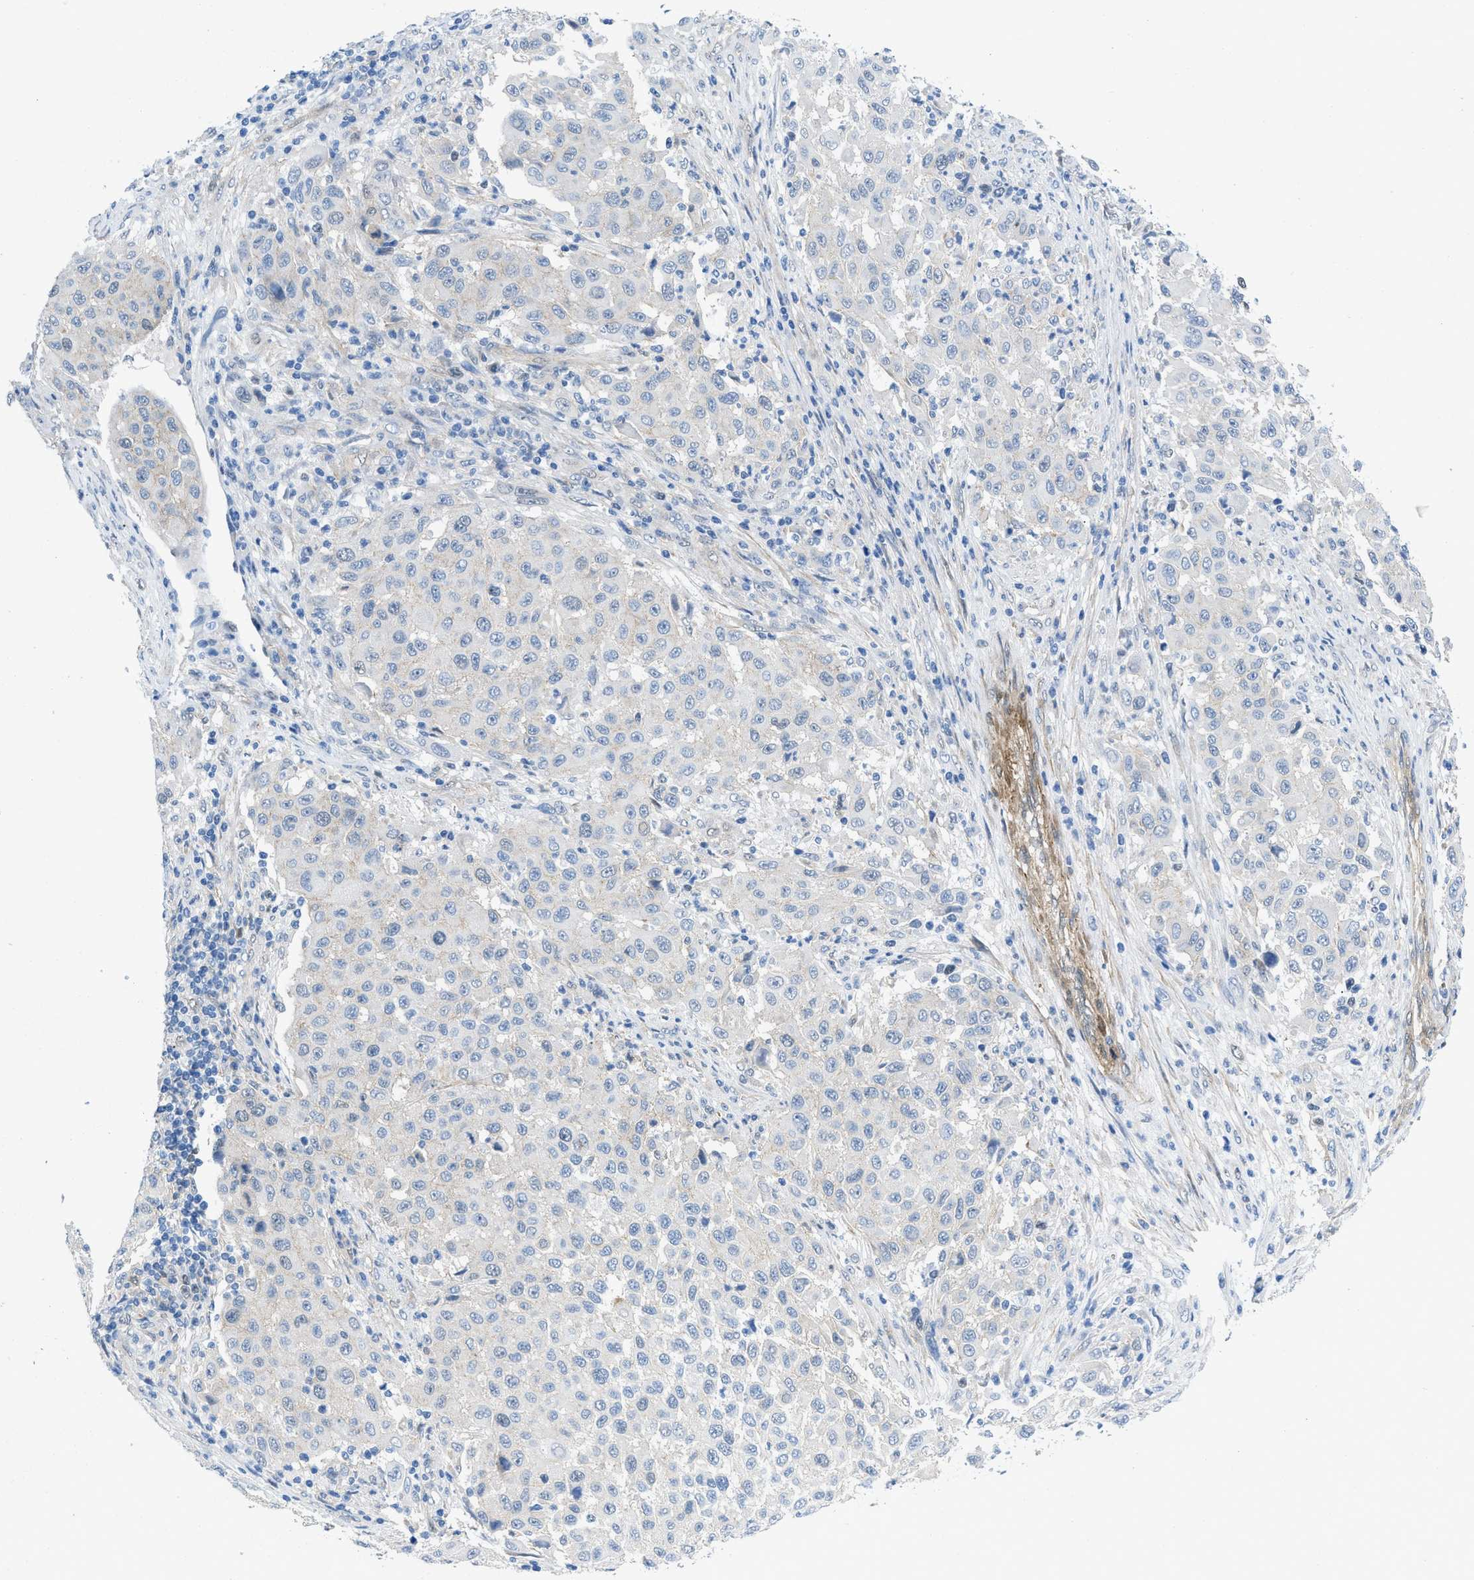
{"staining": {"intensity": "negative", "quantity": "none", "location": "none"}, "tissue": "melanoma", "cell_type": "Tumor cells", "image_type": "cancer", "snomed": [{"axis": "morphology", "description": "Malignant melanoma, Metastatic site"}, {"axis": "topography", "description": "Lymph node"}], "caption": "This is an immunohistochemistry (IHC) image of human melanoma. There is no expression in tumor cells.", "gene": "PDLIM5", "patient": {"sex": "male", "age": 61}}